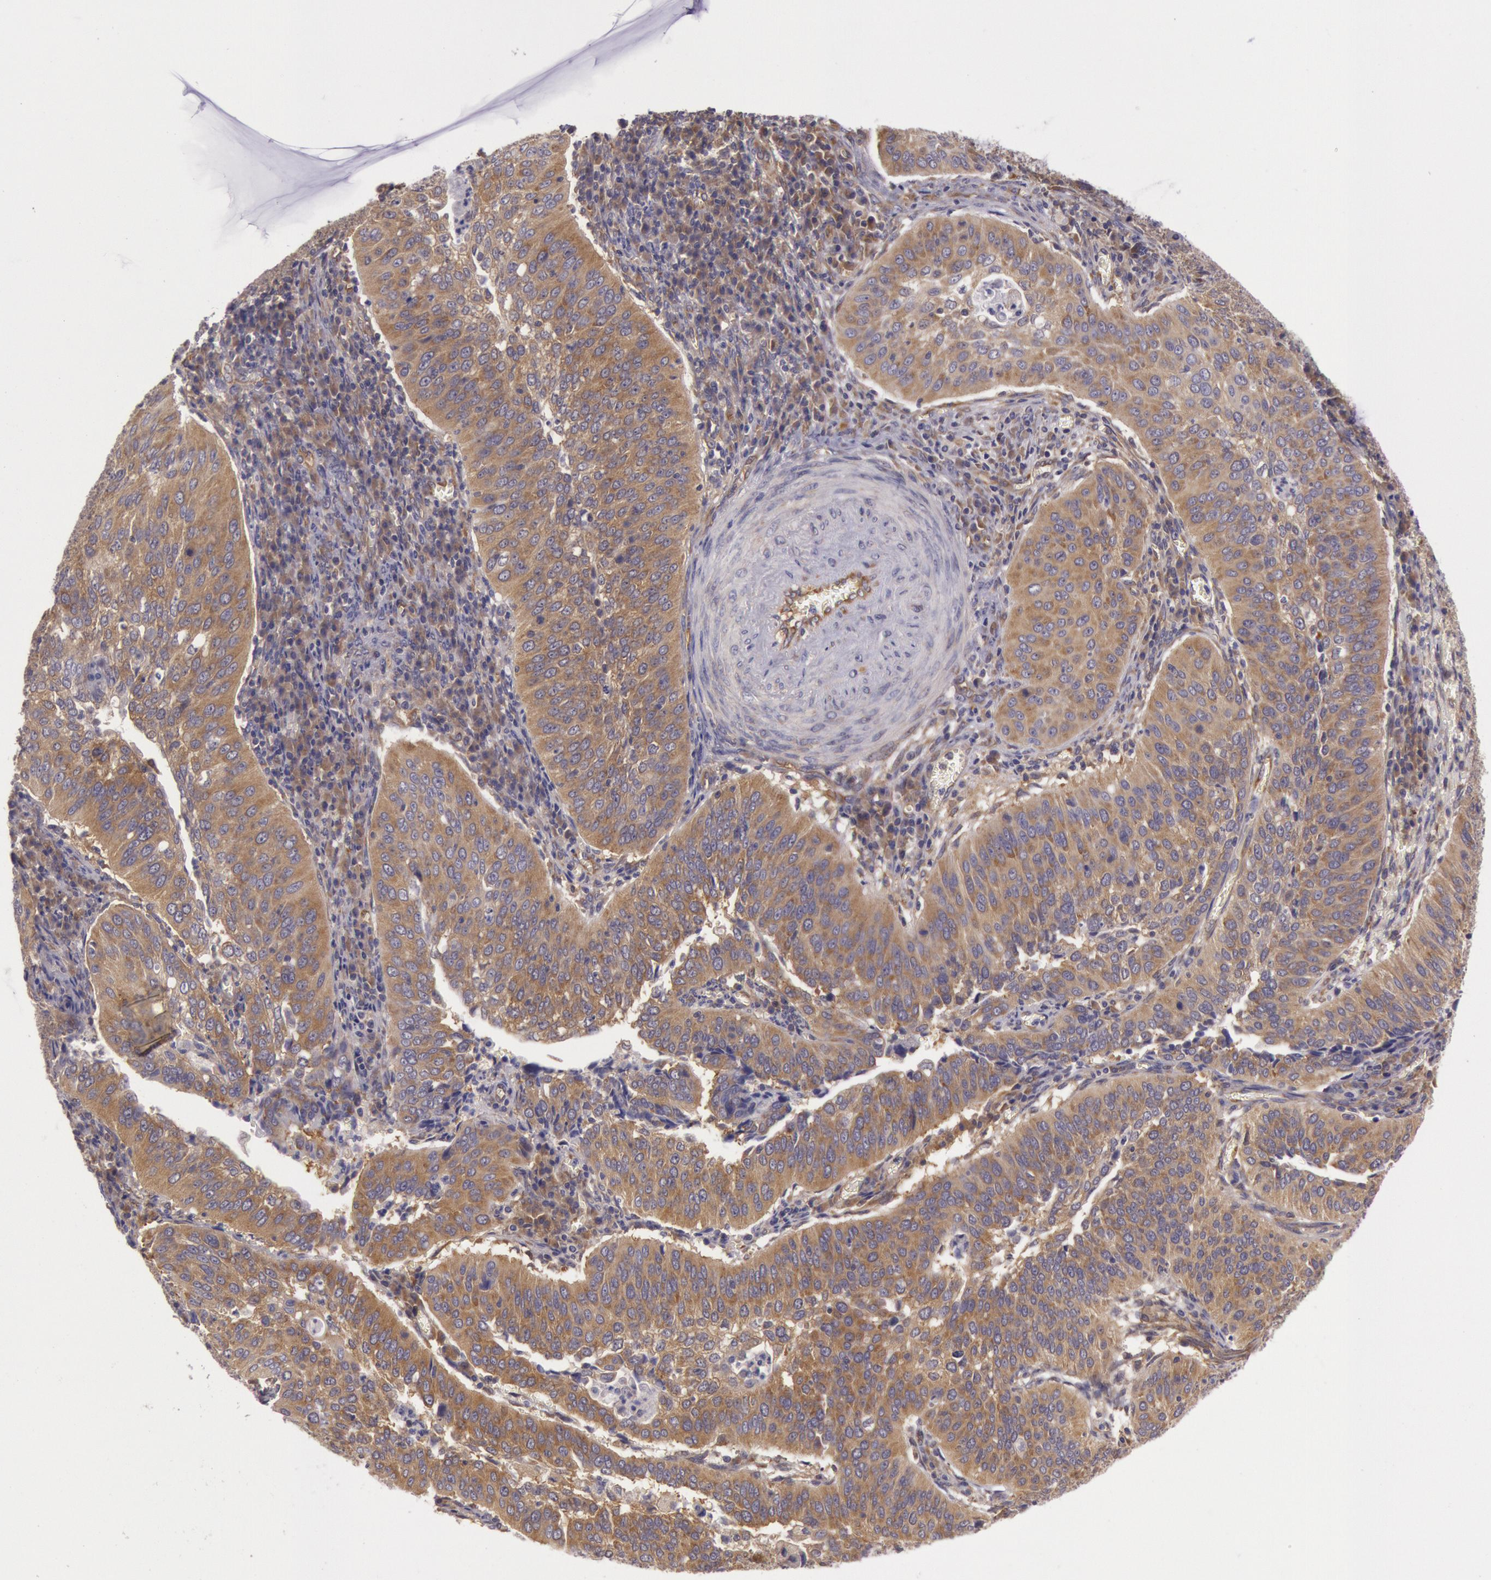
{"staining": {"intensity": "weak", "quantity": ">75%", "location": "cytoplasmic/membranous"}, "tissue": "cervical cancer", "cell_type": "Tumor cells", "image_type": "cancer", "snomed": [{"axis": "morphology", "description": "Squamous cell carcinoma, NOS"}, {"axis": "topography", "description": "Cervix"}], "caption": "About >75% of tumor cells in squamous cell carcinoma (cervical) reveal weak cytoplasmic/membranous protein expression as visualized by brown immunohistochemical staining.", "gene": "CHUK", "patient": {"sex": "female", "age": 39}}